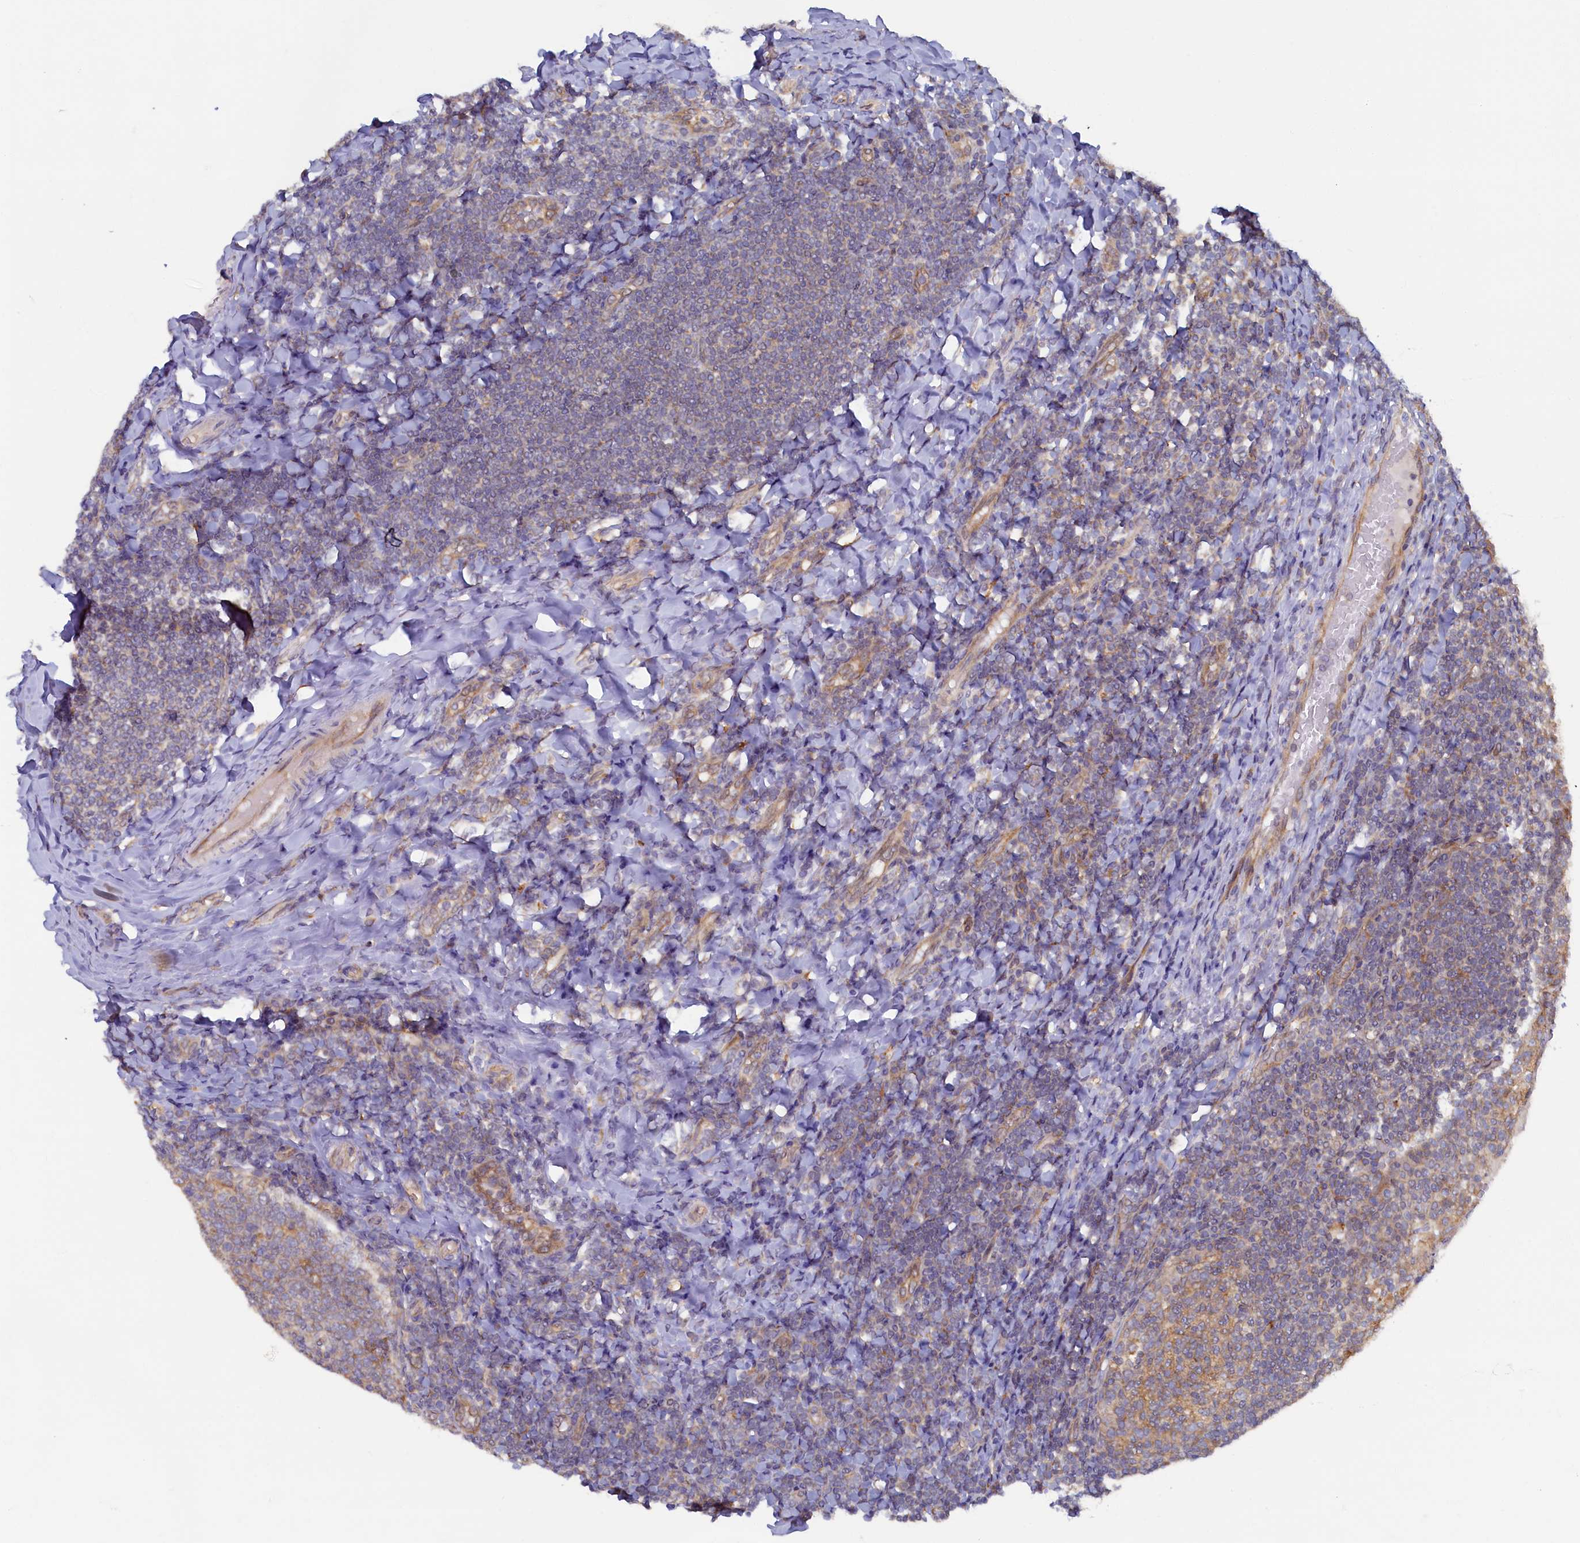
{"staining": {"intensity": "weak", "quantity": "<25%", "location": "cytoplasmic/membranous"}, "tissue": "tonsil", "cell_type": "Germinal center cells", "image_type": "normal", "snomed": [{"axis": "morphology", "description": "Normal tissue, NOS"}, {"axis": "topography", "description": "Tonsil"}], "caption": "Immunohistochemistry (IHC) micrograph of normal tonsil: human tonsil stained with DAB (3,3'-diaminobenzidine) displays no significant protein staining in germinal center cells. Brightfield microscopy of IHC stained with DAB (3,3'-diaminobenzidine) (brown) and hematoxylin (blue), captured at high magnification.", "gene": "STX12", "patient": {"sex": "female", "age": 19}}